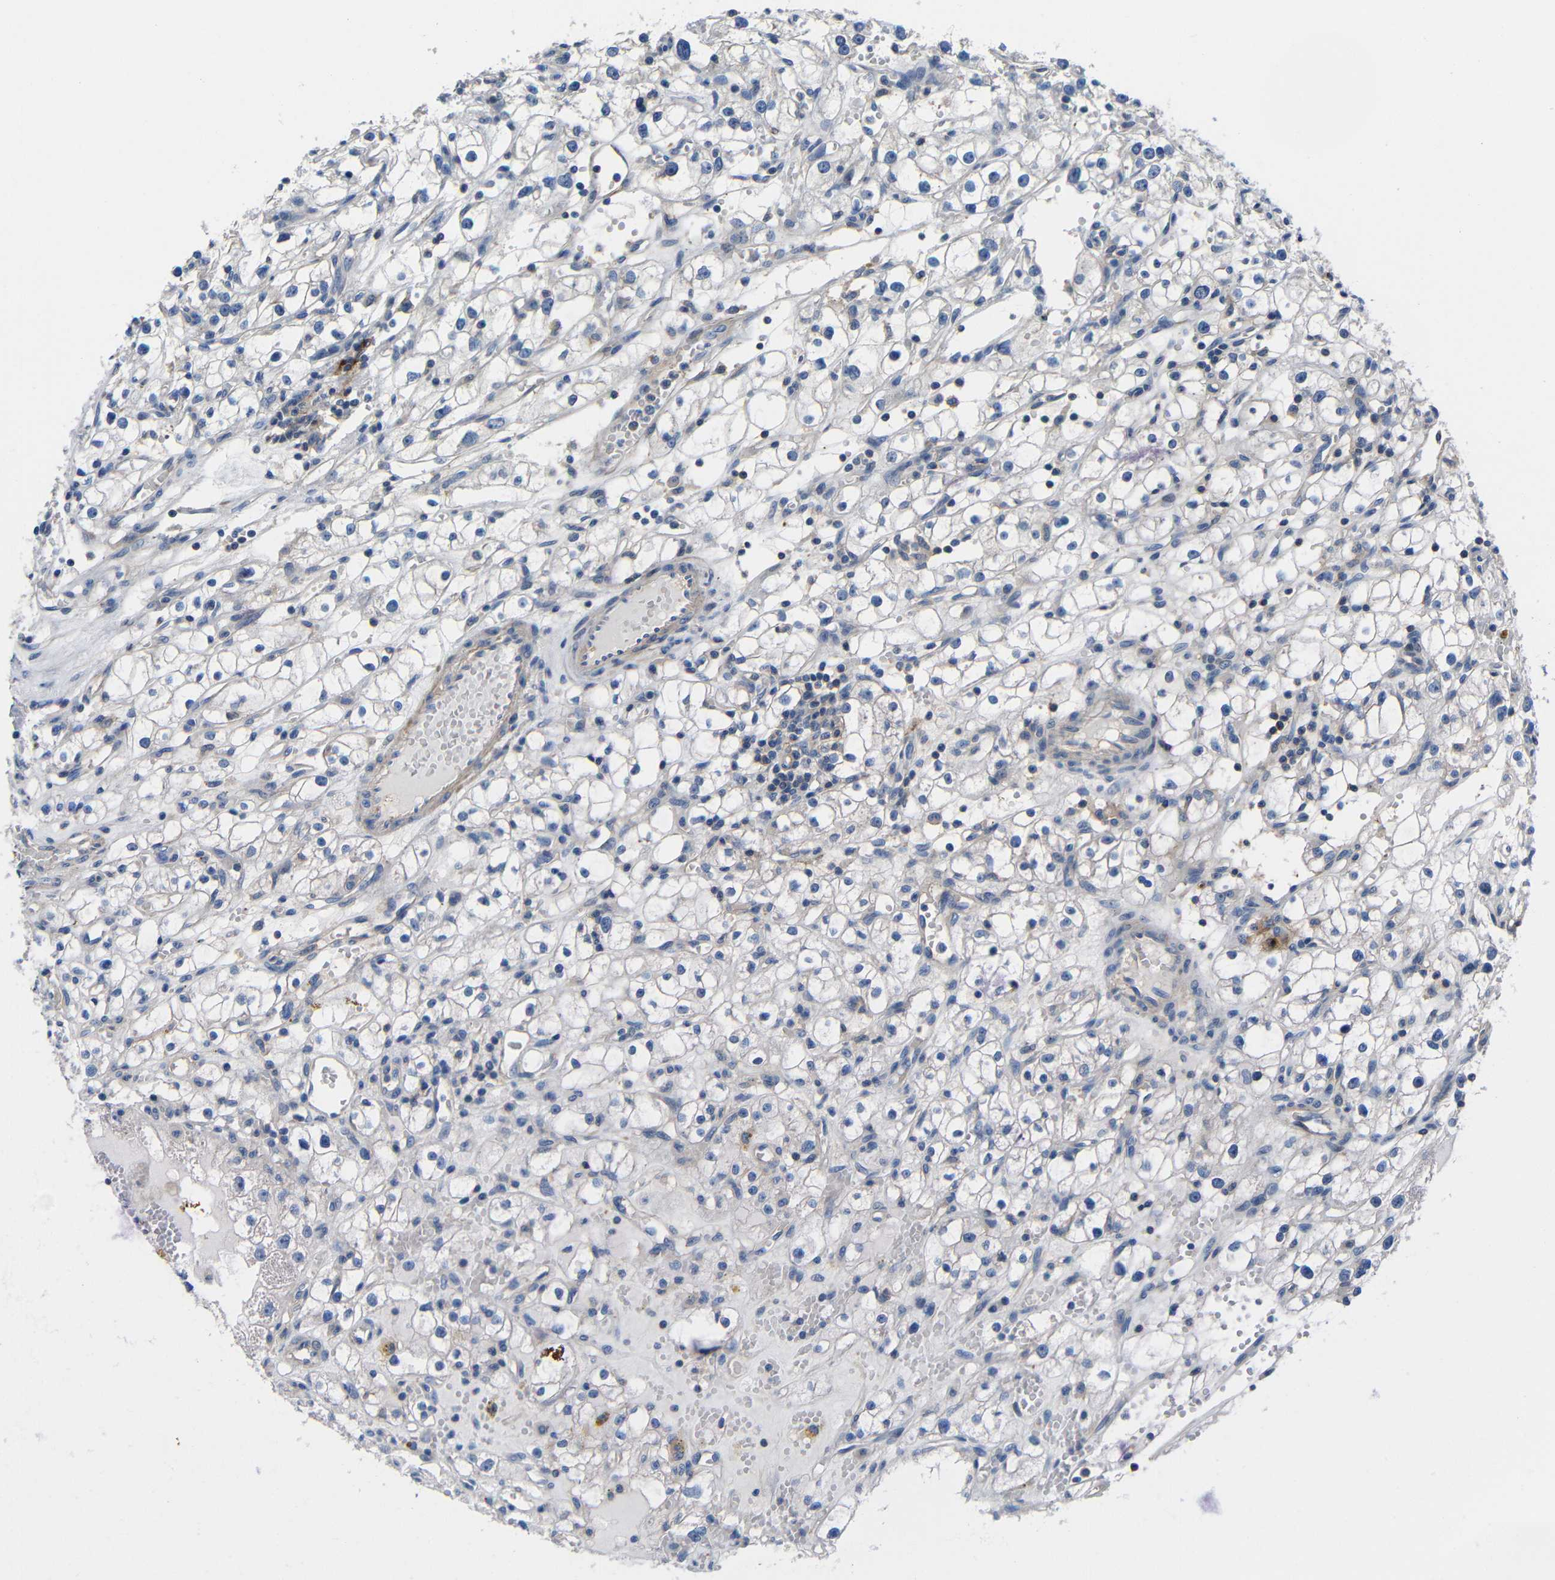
{"staining": {"intensity": "negative", "quantity": "none", "location": "none"}, "tissue": "renal cancer", "cell_type": "Tumor cells", "image_type": "cancer", "snomed": [{"axis": "morphology", "description": "Adenocarcinoma, NOS"}, {"axis": "topography", "description": "Kidney"}], "caption": "An image of human adenocarcinoma (renal) is negative for staining in tumor cells.", "gene": "GDI1", "patient": {"sex": "male", "age": 56}}